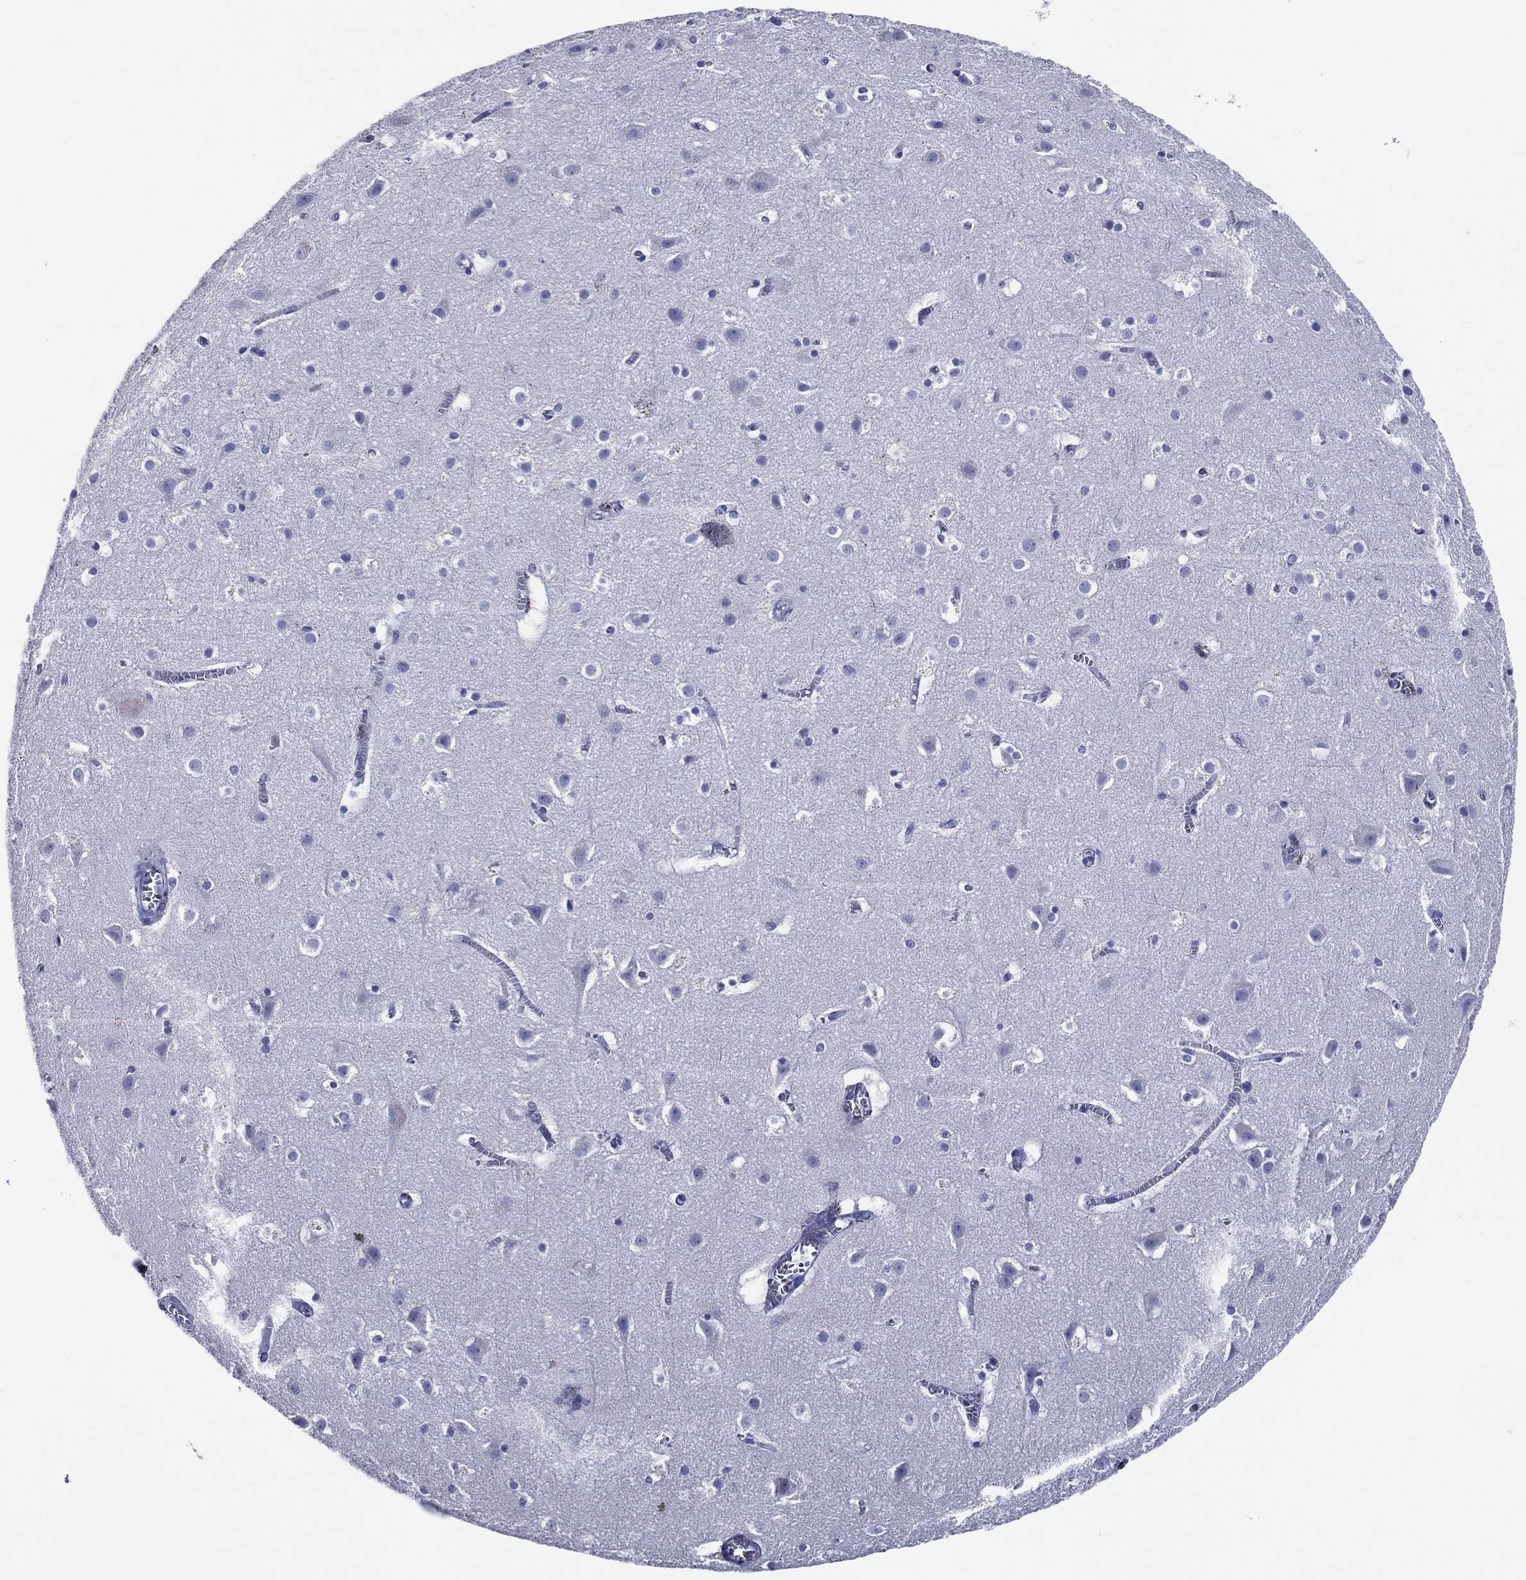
{"staining": {"intensity": "negative", "quantity": "none", "location": "none"}, "tissue": "cerebral cortex", "cell_type": "Endothelial cells", "image_type": "normal", "snomed": [{"axis": "morphology", "description": "Normal tissue, NOS"}, {"axis": "topography", "description": "Cerebral cortex"}], "caption": "An IHC image of unremarkable cerebral cortex is shown. There is no staining in endothelial cells of cerebral cortex.", "gene": "ACE2", "patient": {"sex": "male", "age": 59}}